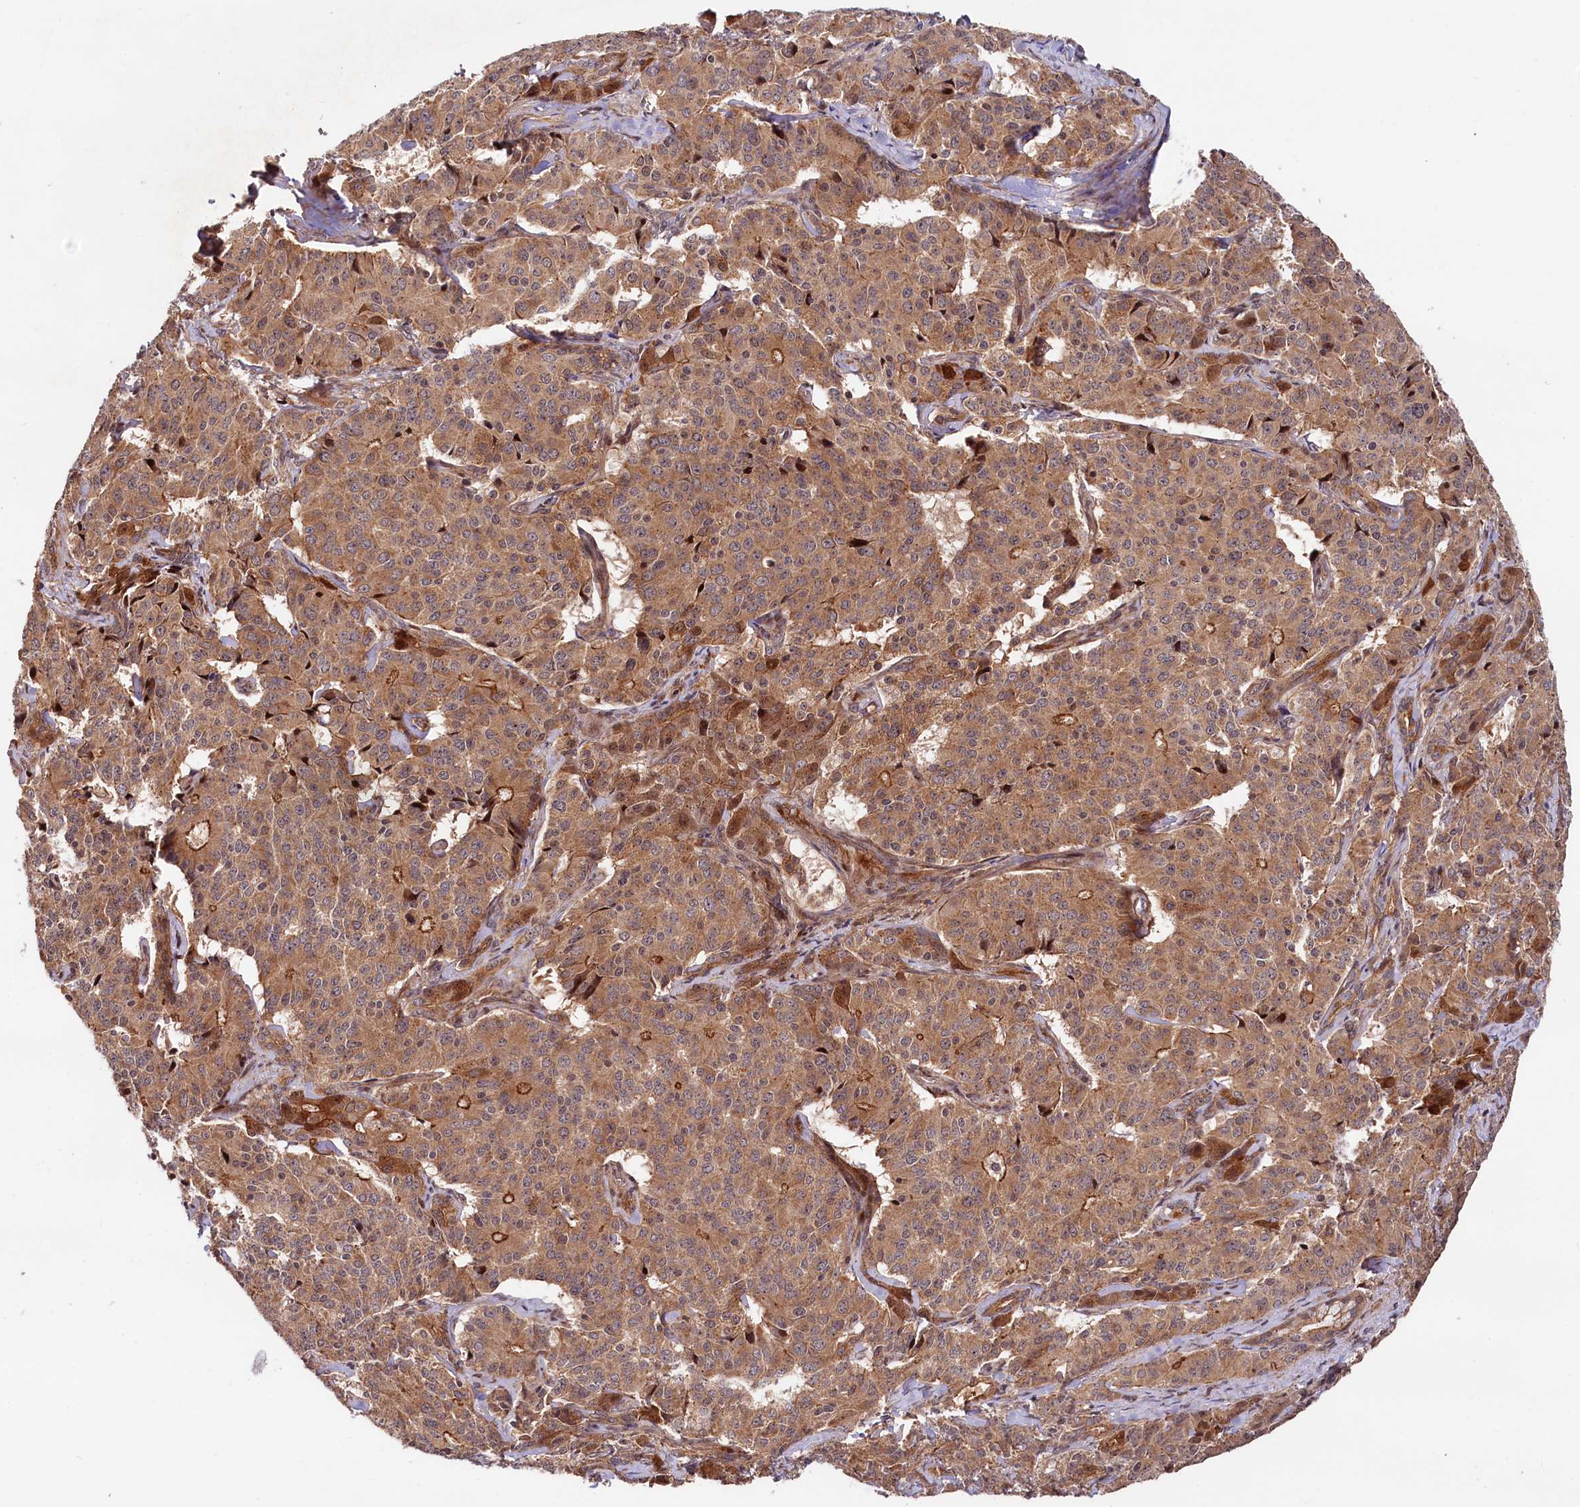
{"staining": {"intensity": "moderate", "quantity": ">75%", "location": "cytoplasmic/membranous"}, "tissue": "pancreatic cancer", "cell_type": "Tumor cells", "image_type": "cancer", "snomed": [{"axis": "morphology", "description": "Adenocarcinoma, NOS"}, {"axis": "topography", "description": "Pancreas"}], "caption": "This is a photomicrograph of IHC staining of pancreatic cancer, which shows moderate expression in the cytoplasmic/membranous of tumor cells.", "gene": "NEDD1", "patient": {"sex": "female", "age": 74}}